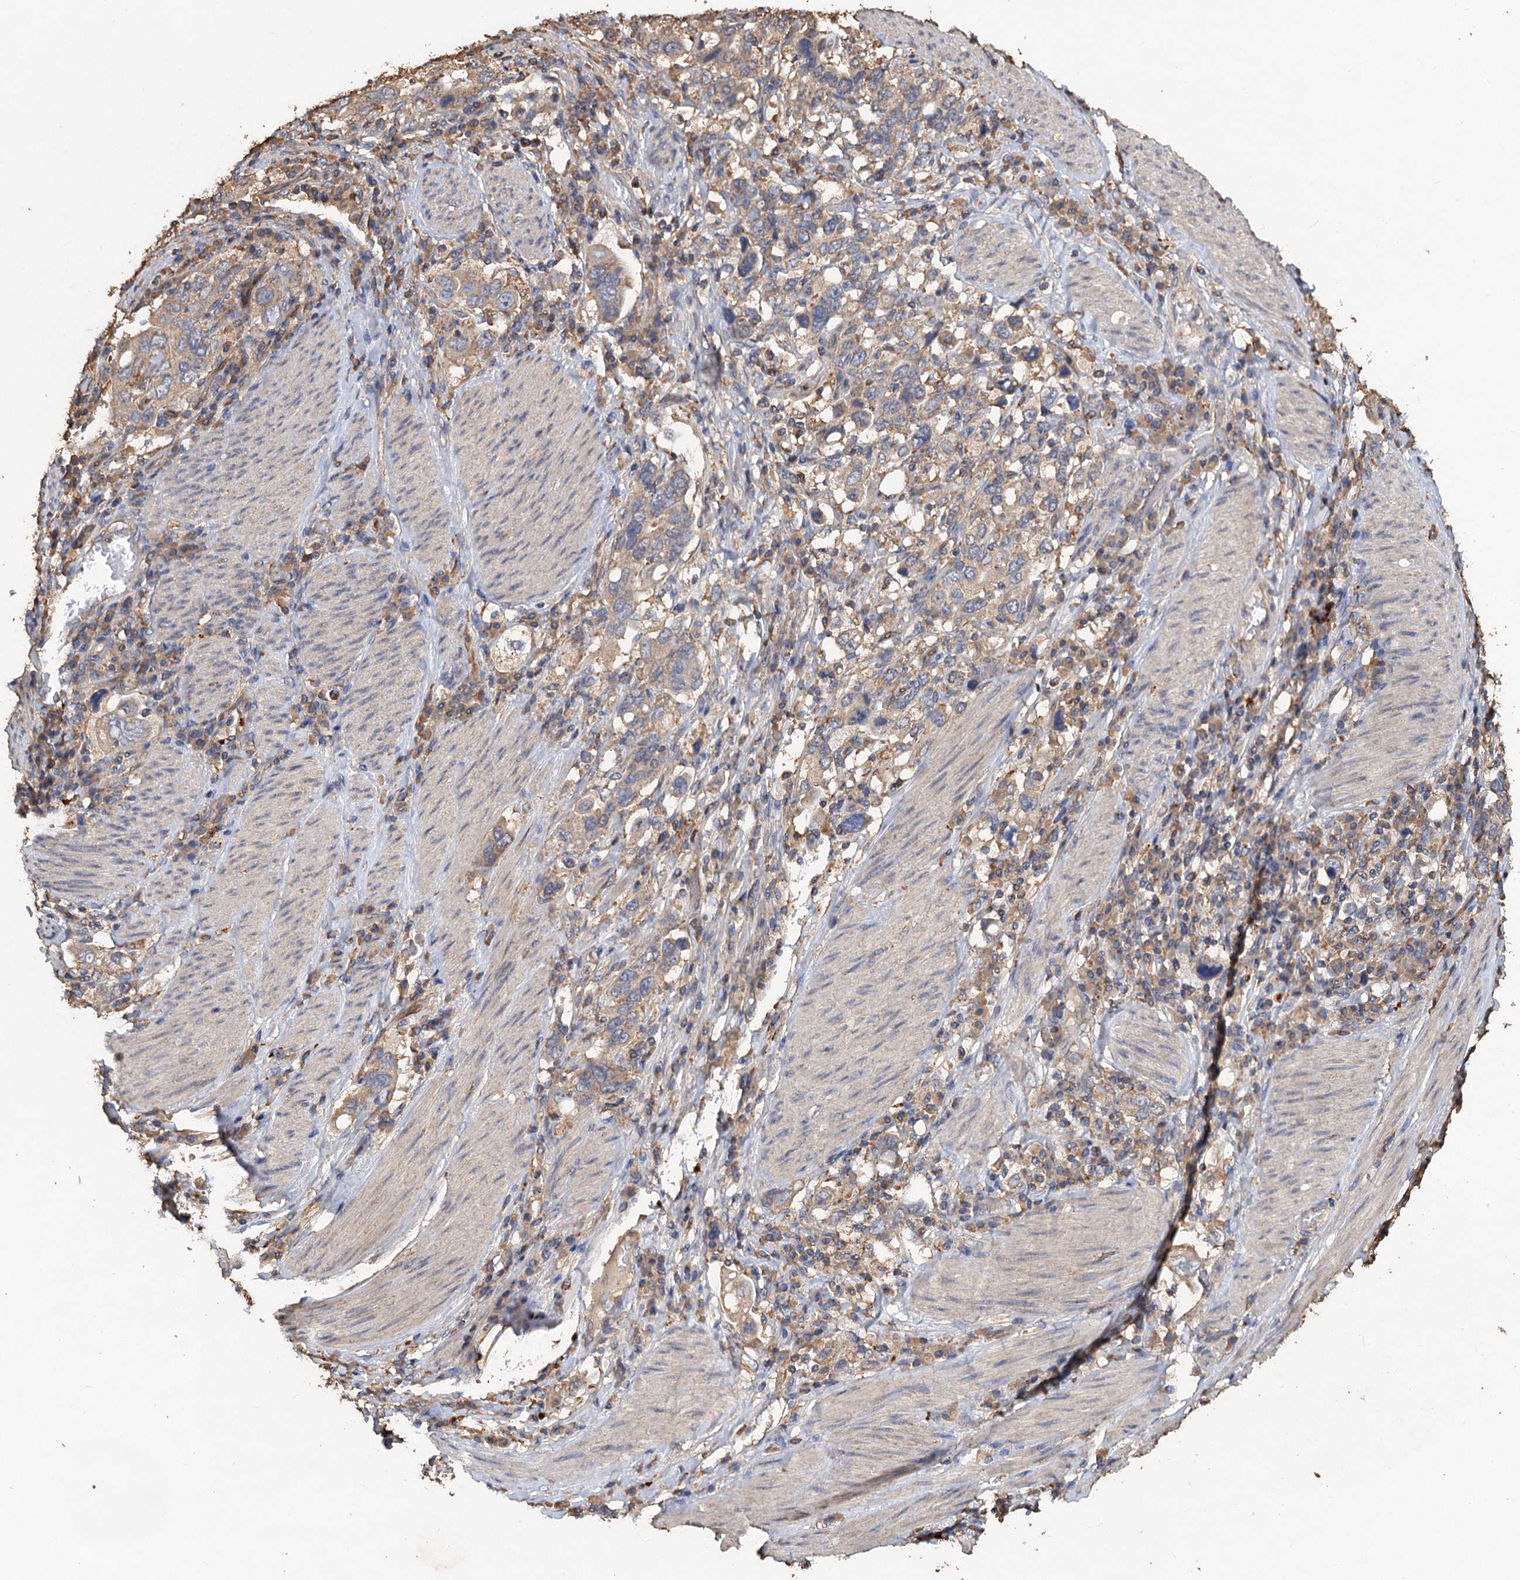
{"staining": {"intensity": "weak", "quantity": "25%-75%", "location": "cytoplasmic/membranous"}, "tissue": "stomach cancer", "cell_type": "Tumor cells", "image_type": "cancer", "snomed": [{"axis": "morphology", "description": "Adenocarcinoma, NOS"}, {"axis": "topography", "description": "Stomach, upper"}], "caption": "This histopathology image displays stomach adenocarcinoma stained with immunohistochemistry to label a protein in brown. The cytoplasmic/membranous of tumor cells show weak positivity for the protein. Nuclei are counter-stained blue.", "gene": "SCUBE3", "patient": {"sex": "male", "age": 62}}